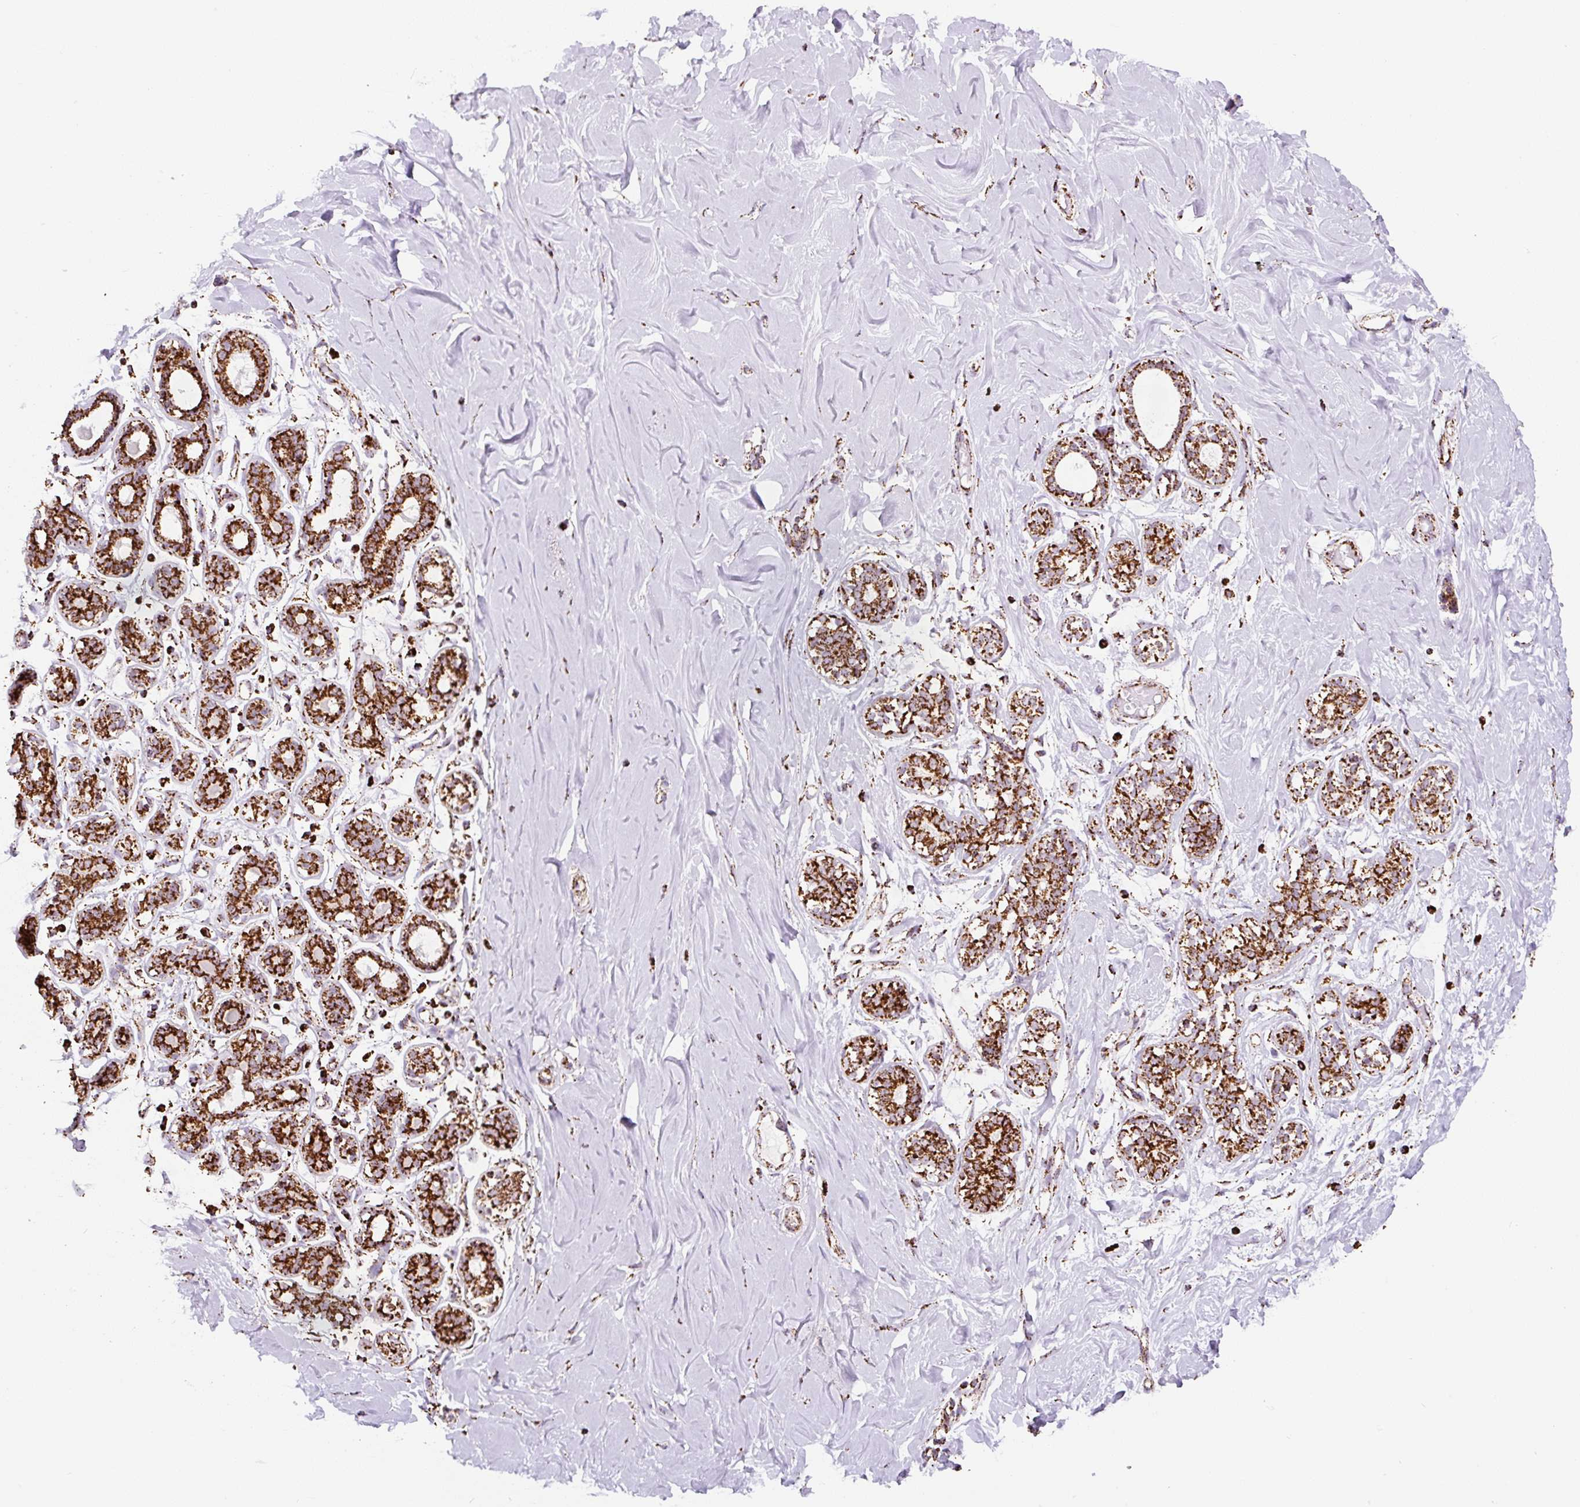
{"staining": {"intensity": "moderate", "quantity": "25%-75%", "location": "cytoplasmic/membranous"}, "tissue": "breast", "cell_type": "Adipocytes", "image_type": "normal", "snomed": [{"axis": "morphology", "description": "Normal tissue, NOS"}, {"axis": "topography", "description": "Breast"}], "caption": "High-magnification brightfield microscopy of unremarkable breast stained with DAB (3,3'-diaminobenzidine) (brown) and counterstained with hematoxylin (blue). adipocytes exhibit moderate cytoplasmic/membranous positivity is identified in about25%-75% of cells.", "gene": "ATP5F1A", "patient": {"sex": "female", "age": 27}}